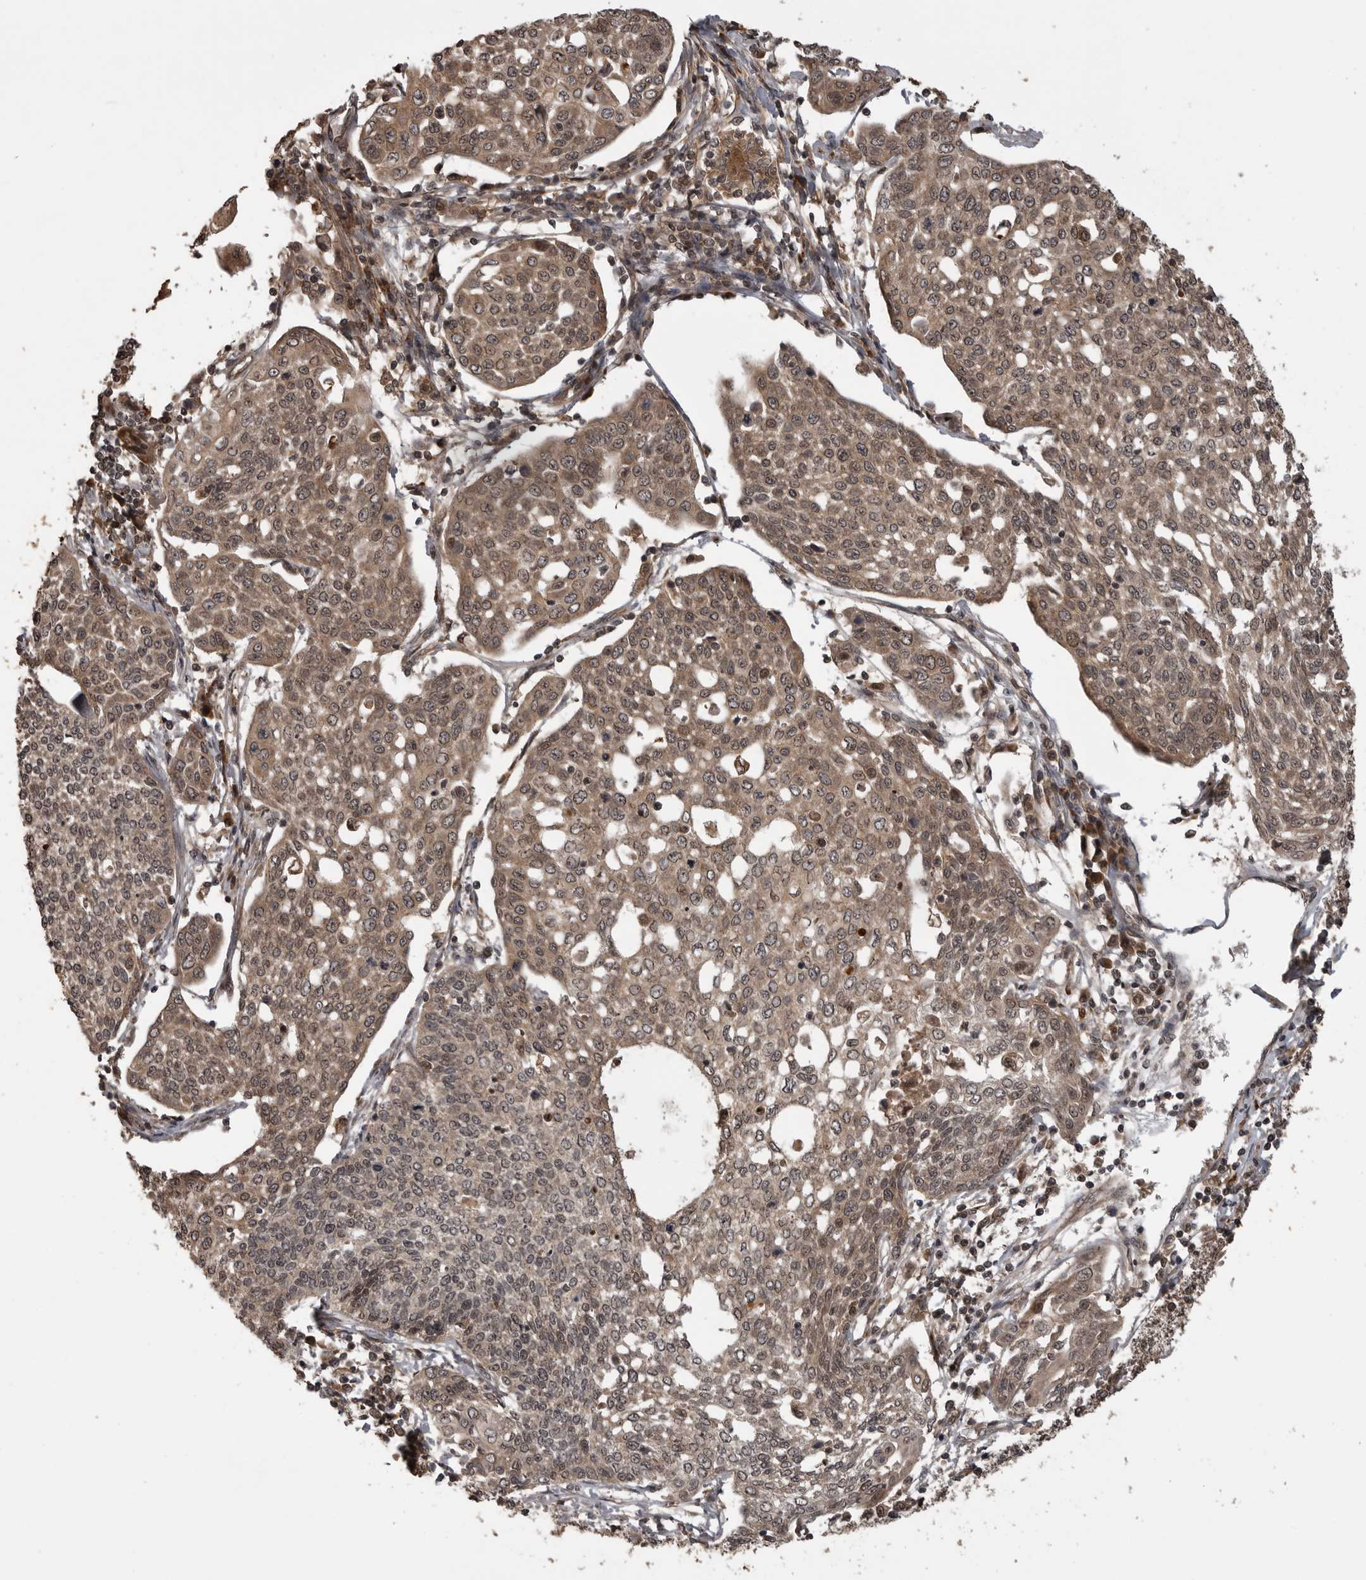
{"staining": {"intensity": "weak", "quantity": ">75%", "location": "cytoplasmic/membranous"}, "tissue": "cervical cancer", "cell_type": "Tumor cells", "image_type": "cancer", "snomed": [{"axis": "morphology", "description": "Squamous cell carcinoma, NOS"}, {"axis": "topography", "description": "Cervix"}], "caption": "Immunohistochemistry (IHC) (DAB (3,3'-diaminobenzidine)) staining of cervical cancer (squamous cell carcinoma) exhibits weak cytoplasmic/membranous protein staining in approximately >75% of tumor cells.", "gene": "AKAP7", "patient": {"sex": "female", "age": 34}}